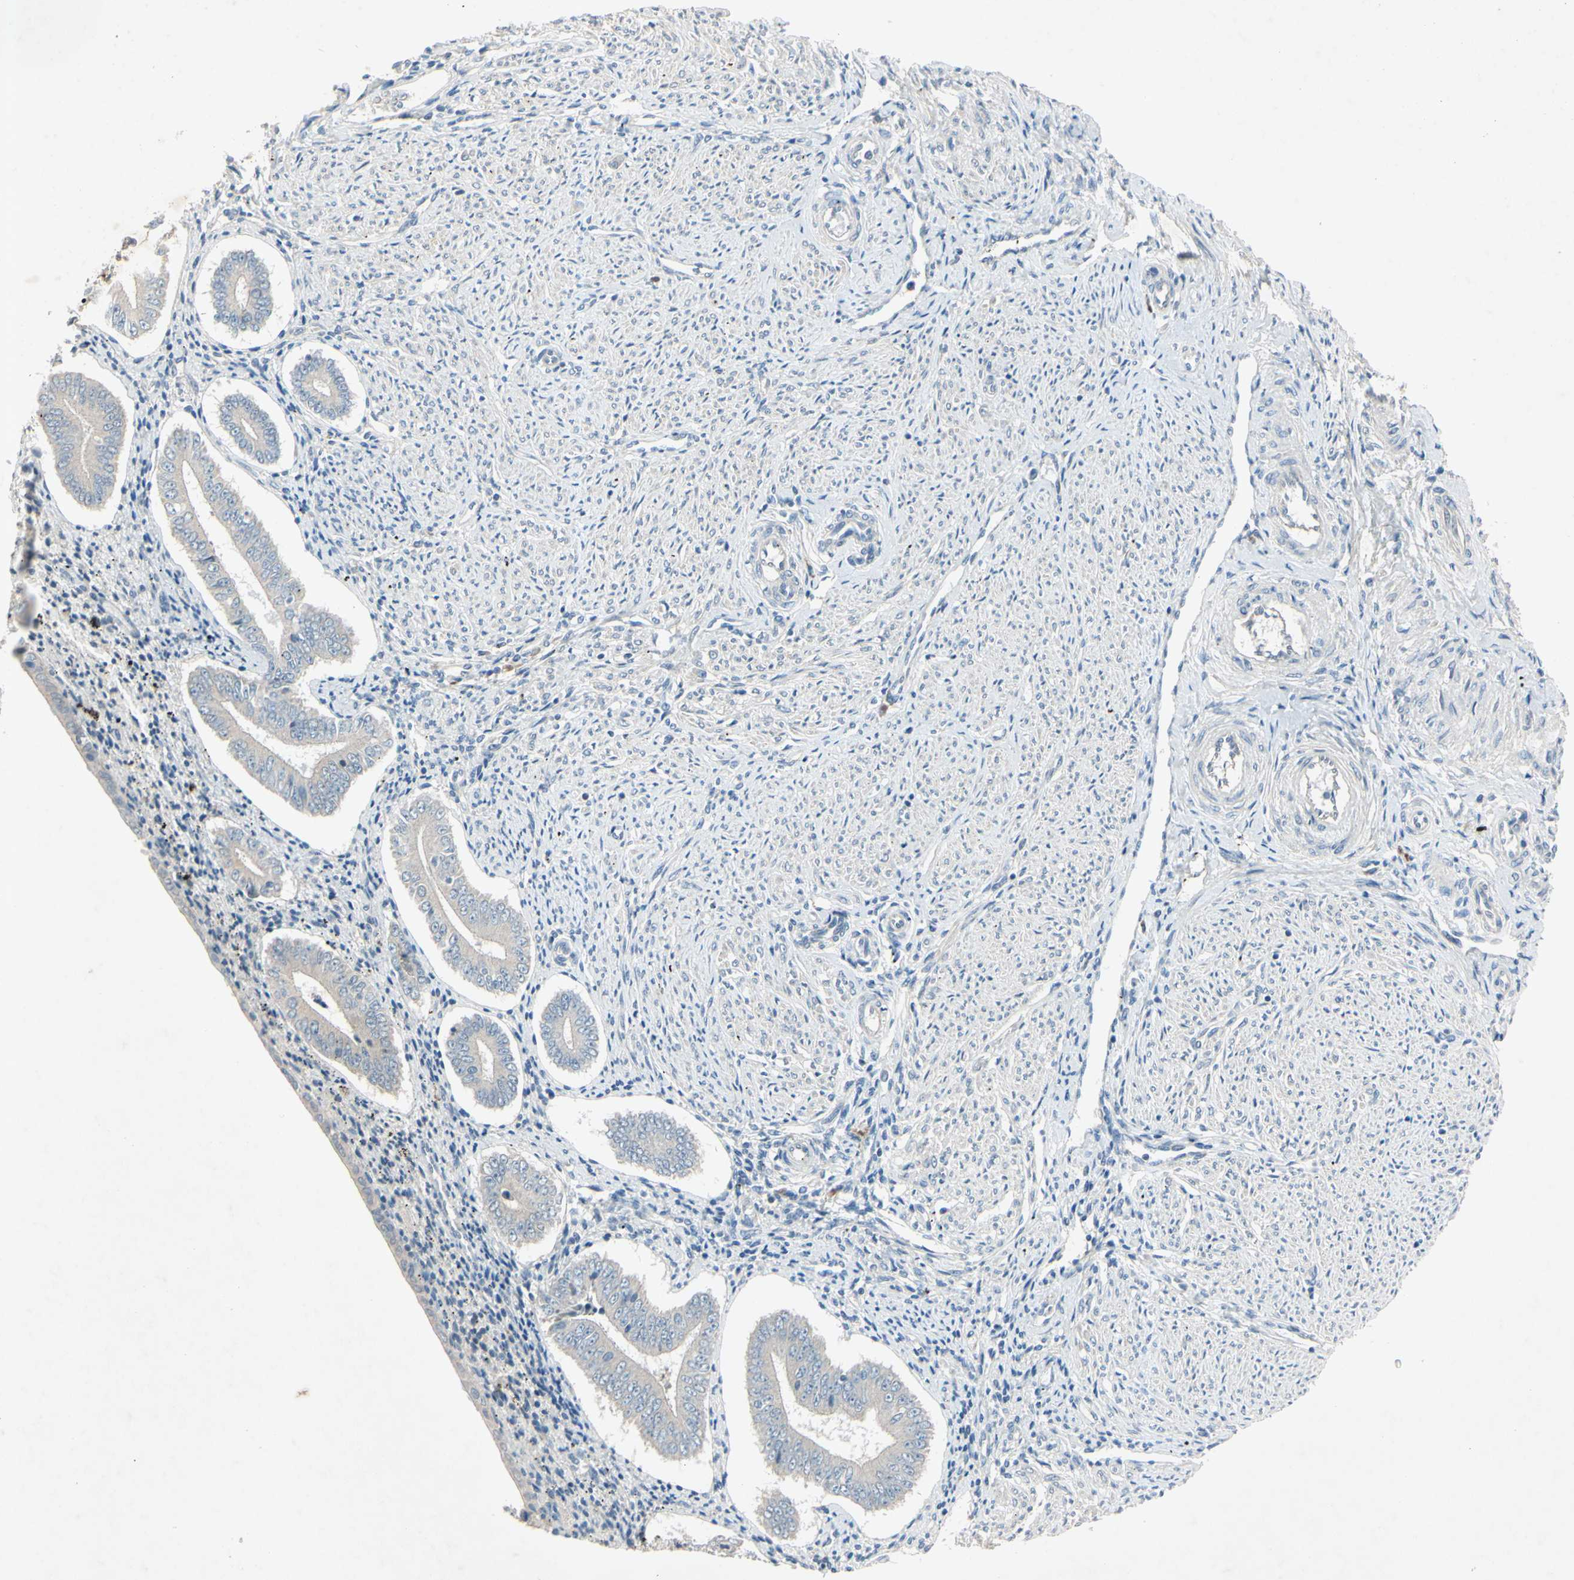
{"staining": {"intensity": "negative", "quantity": "none", "location": "none"}, "tissue": "endometrium", "cell_type": "Cells in endometrial stroma", "image_type": "normal", "snomed": [{"axis": "morphology", "description": "Normal tissue, NOS"}, {"axis": "topography", "description": "Endometrium"}], "caption": "A high-resolution micrograph shows IHC staining of benign endometrium, which displays no significant expression in cells in endometrial stroma.", "gene": "AATK", "patient": {"sex": "female", "age": 42}}